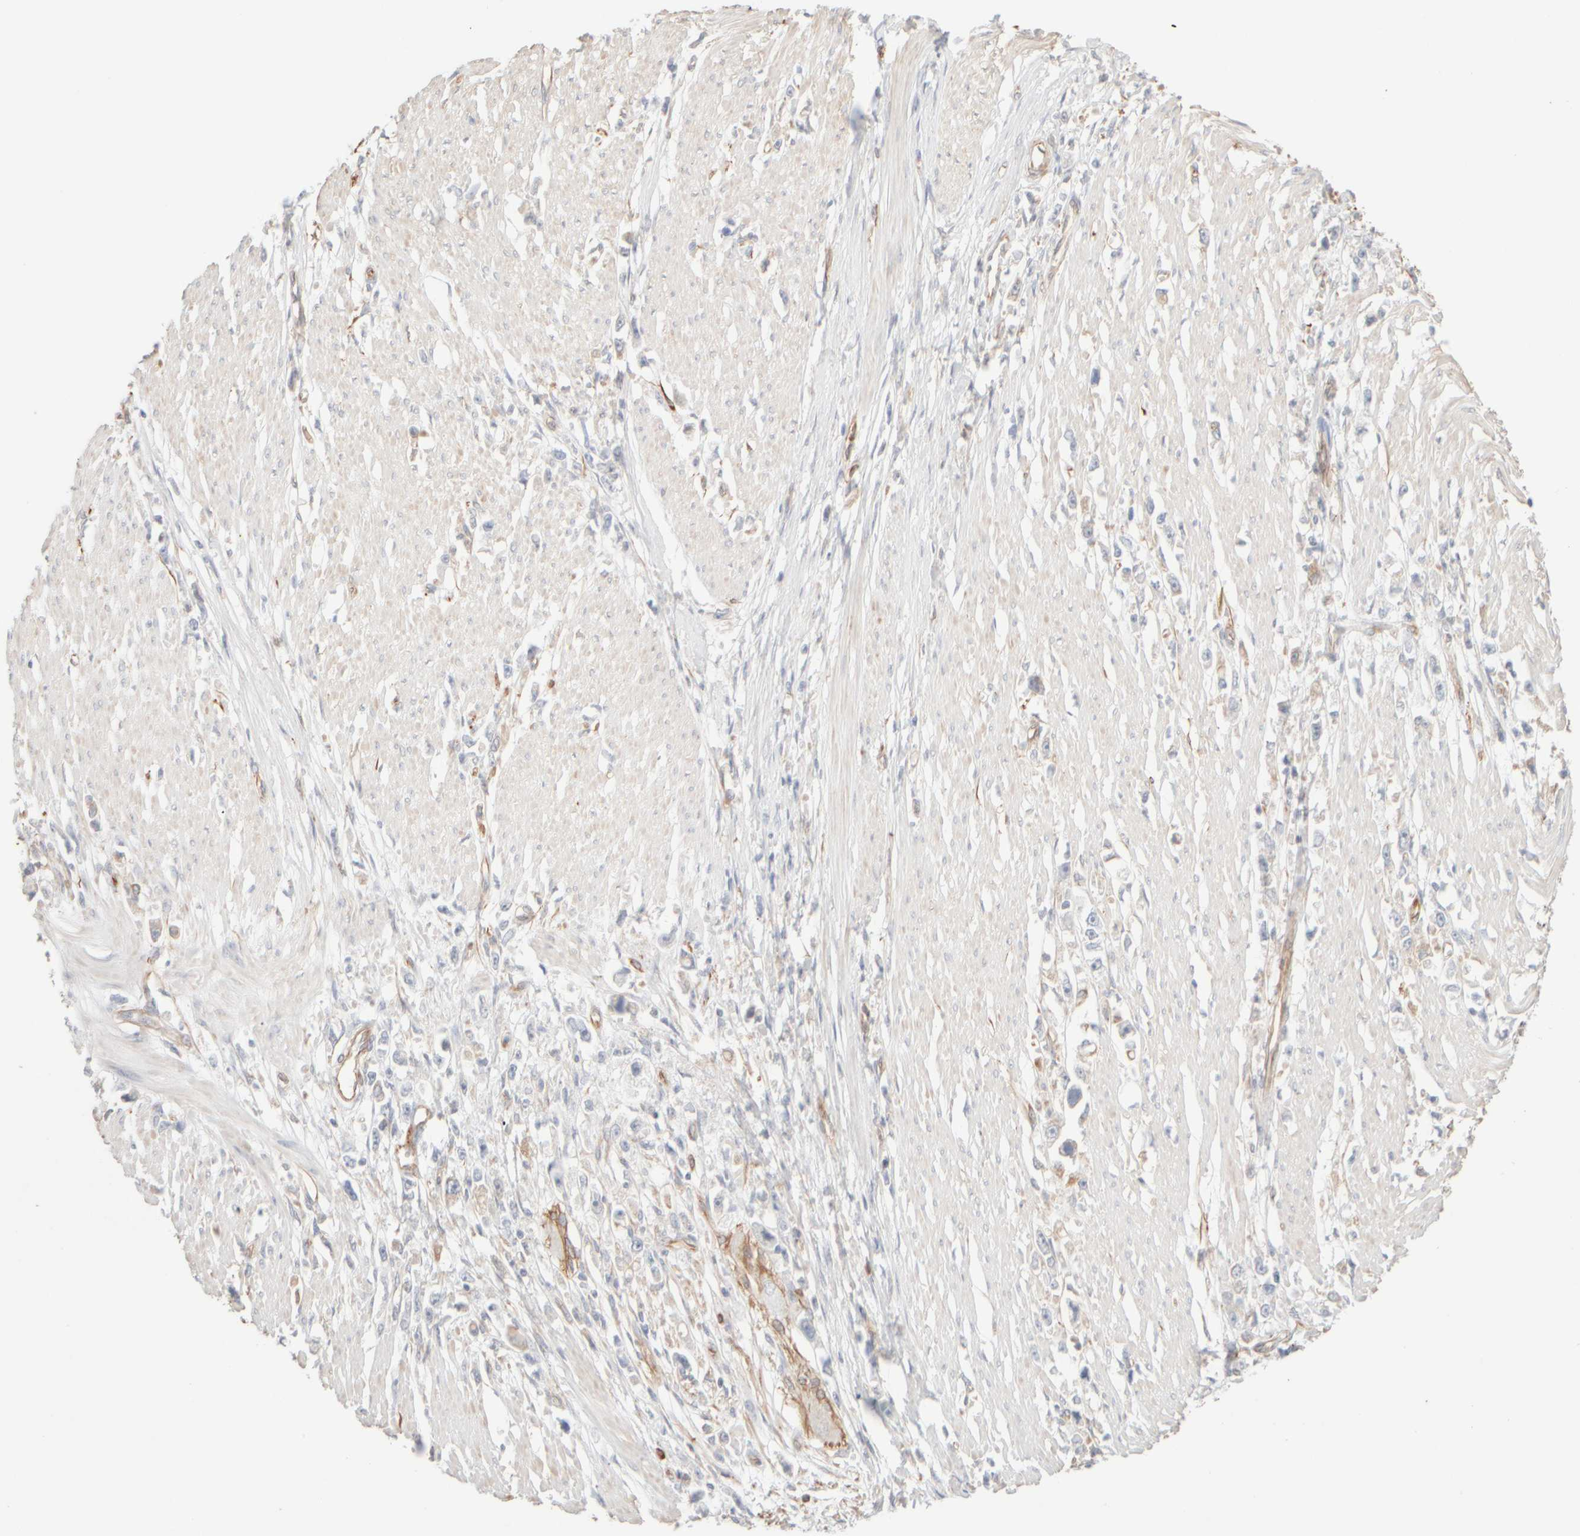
{"staining": {"intensity": "weak", "quantity": "<25%", "location": "cytoplasmic/membranous"}, "tissue": "stomach cancer", "cell_type": "Tumor cells", "image_type": "cancer", "snomed": [{"axis": "morphology", "description": "Adenocarcinoma, NOS"}, {"axis": "topography", "description": "Stomach"}], "caption": "DAB (3,3'-diaminobenzidine) immunohistochemical staining of adenocarcinoma (stomach) shows no significant positivity in tumor cells.", "gene": "KRT15", "patient": {"sex": "female", "age": 59}}